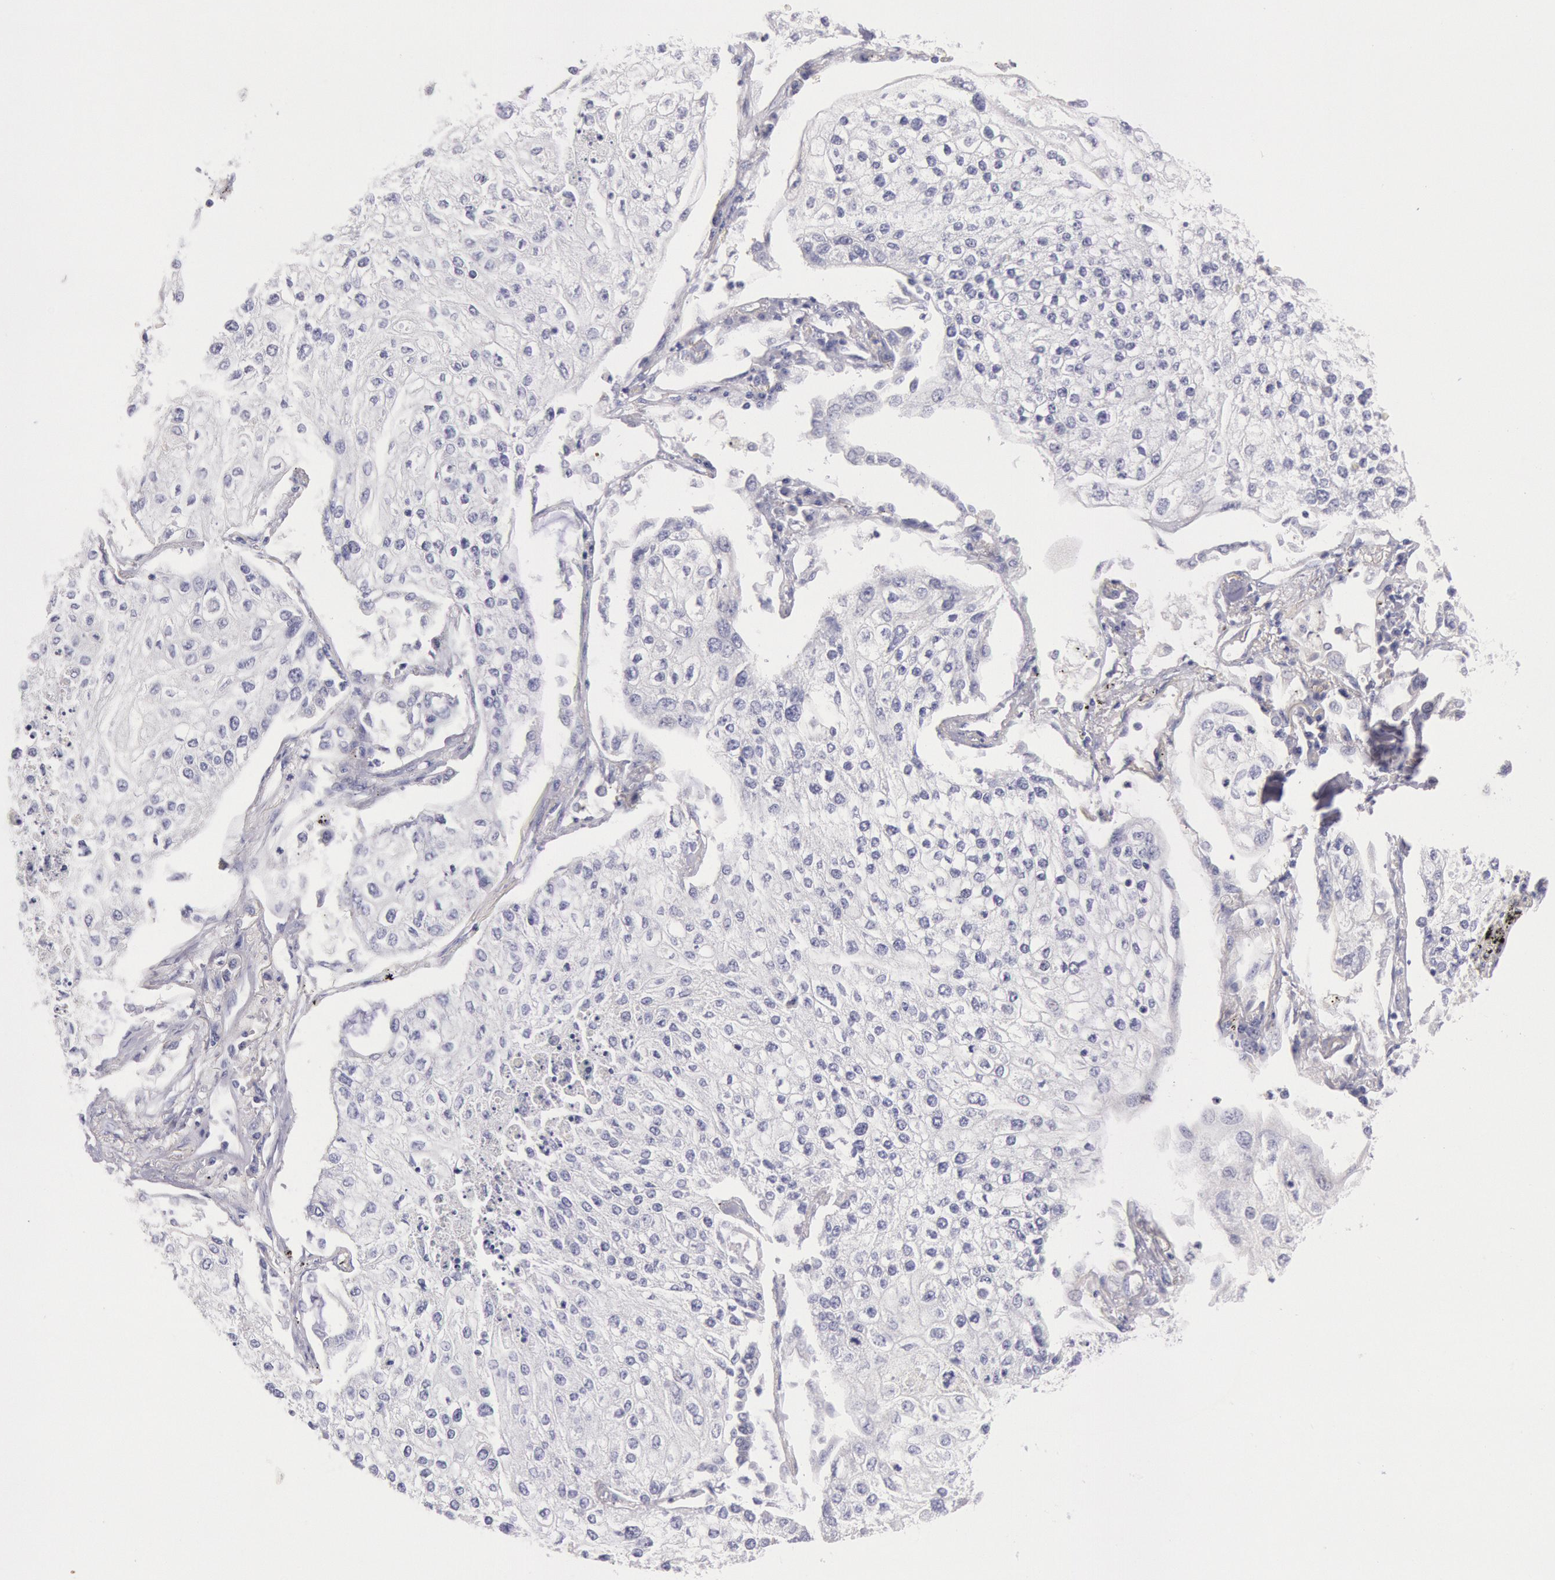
{"staining": {"intensity": "negative", "quantity": "none", "location": "none"}, "tissue": "lung cancer", "cell_type": "Tumor cells", "image_type": "cancer", "snomed": [{"axis": "morphology", "description": "Squamous cell carcinoma, NOS"}, {"axis": "topography", "description": "Lung"}], "caption": "The photomicrograph shows no significant positivity in tumor cells of lung squamous cell carcinoma.", "gene": "MYO5A", "patient": {"sex": "male", "age": 75}}